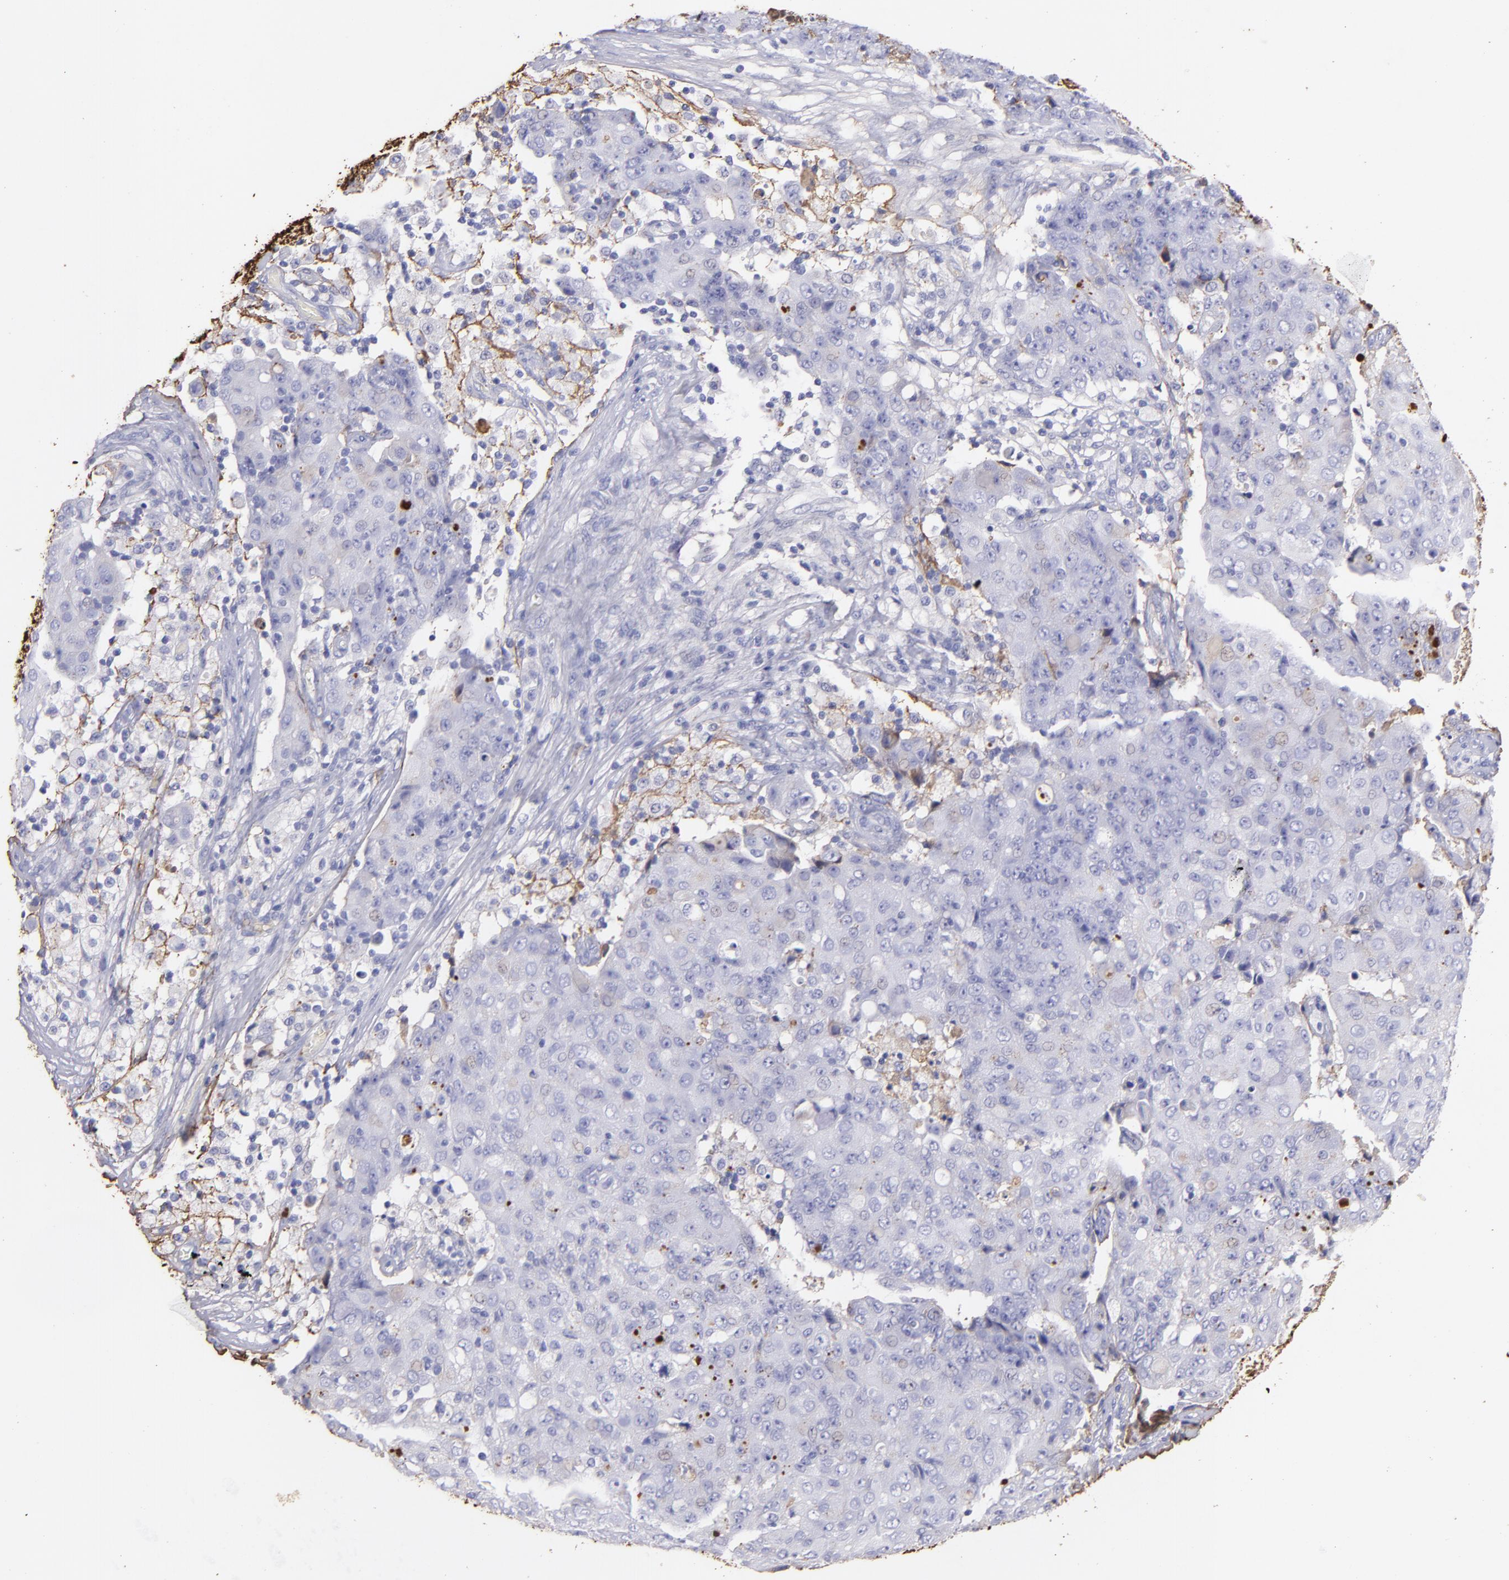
{"staining": {"intensity": "weak", "quantity": "25%-75%", "location": "cytoplasmic/membranous"}, "tissue": "ovarian cancer", "cell_type": "Tumor cells", "image_type": "cancer", "snomed": [{"axis": "morphology", "description": "Carcinoma, endometroid"}, {"axis": "topography", "description": "Ovary"}], "caption": "Immunohistochemical staining of human ovarian cancer exhibits low levels of weak cytoplasmic/membranous protein expression in about 25%-75% of tumor cells. The protein of interest is stained brown, and the nuclei are stained in blue (DAB (3,3'-diaminobenzidine) IHC with brightfield microscopy, high magnification).", "gene": "FGB", "patient": {"sex": "female", "age": 42}}